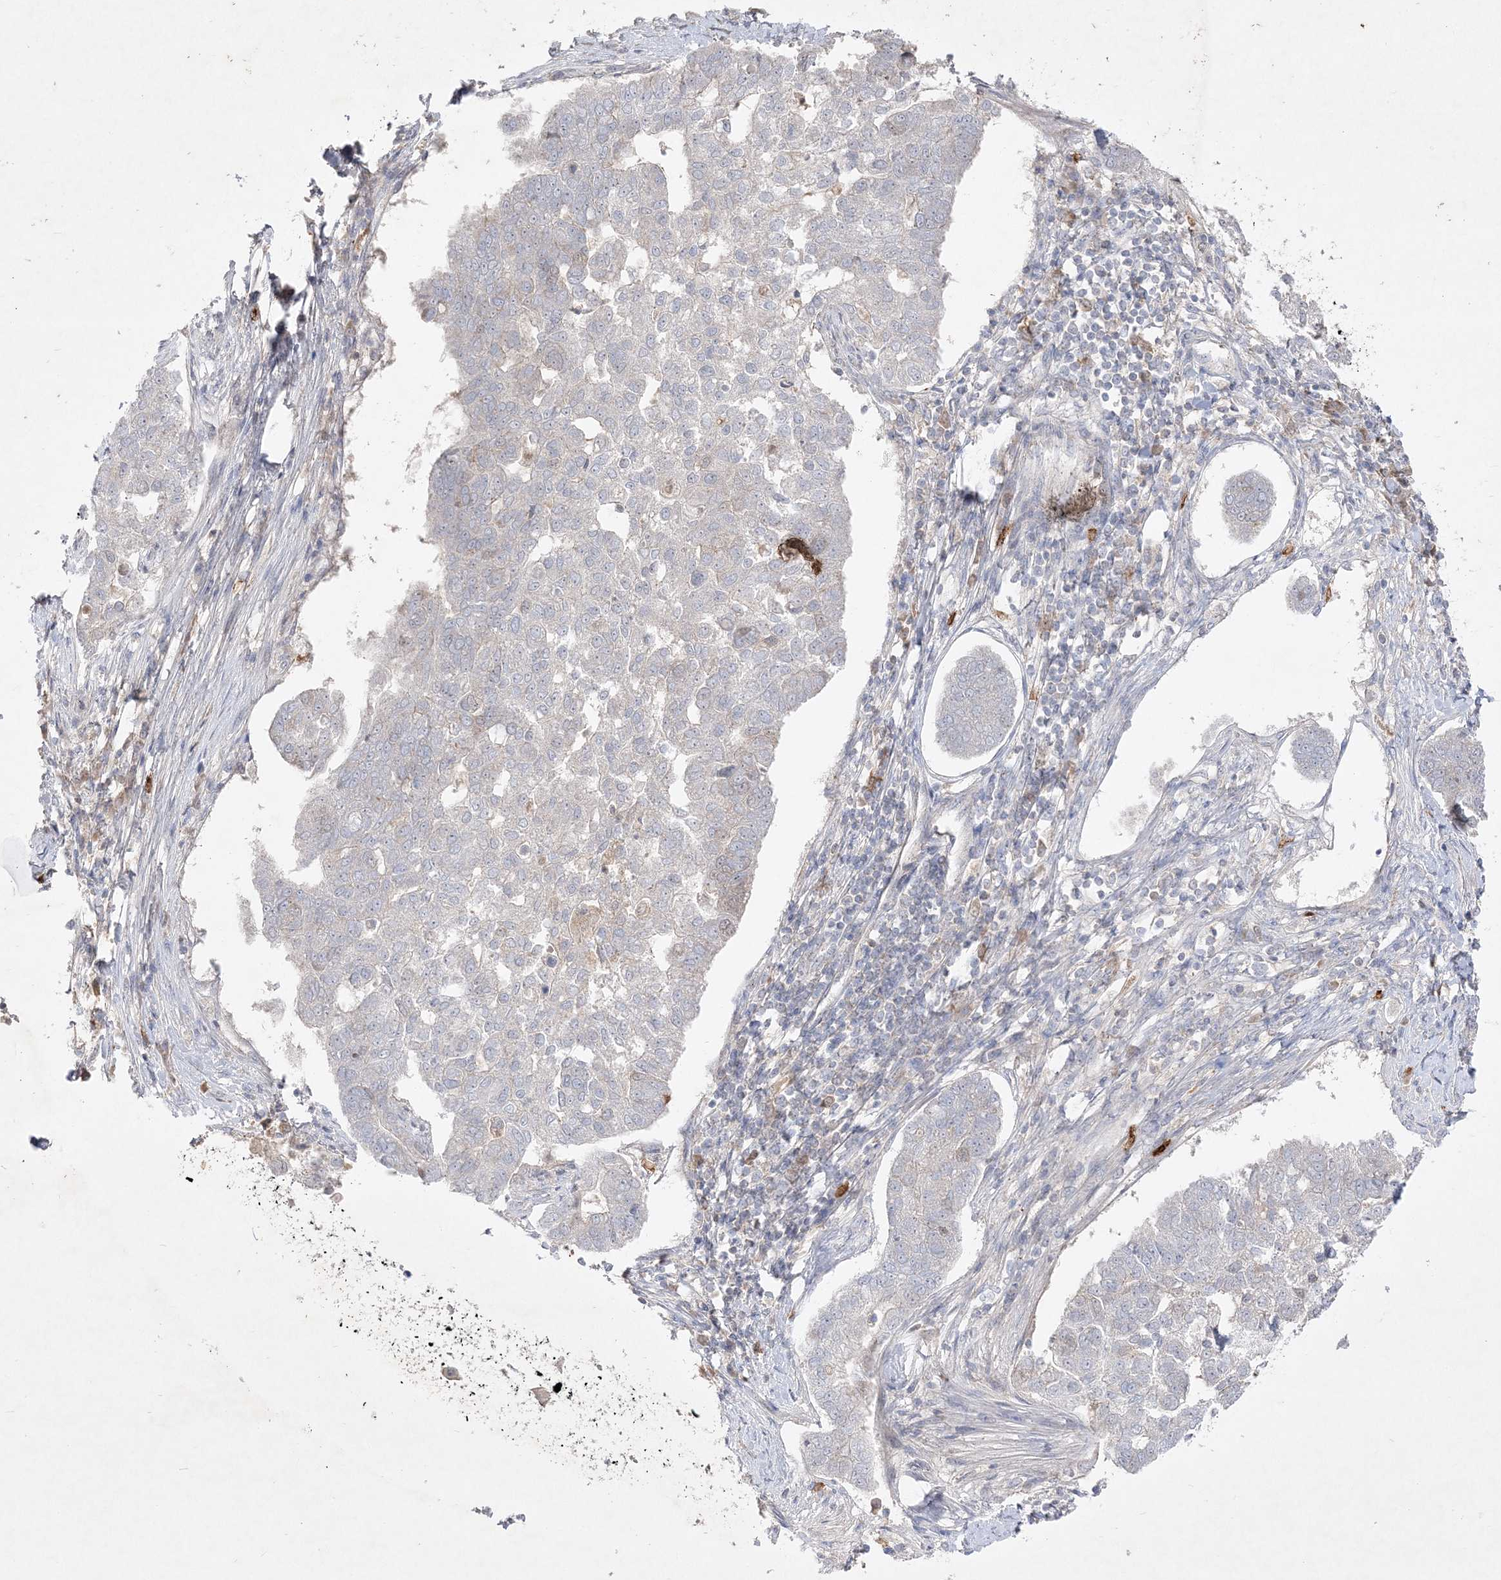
{"staining": {"intensity": "negative", "quantity": "none", "location": "none"}, "tissue": "pancreatic cancer", "cell_type": "Tumor cells", "image_type": "cancer", "snomed": [{"axis": "morphology", "description": "Adenocarcinoma, NOS"}, {"axis": "topography", "description": "Pancreas"}], "caption": "The micrograph demonstrates no staining of tumor cells in pancreatic cancer.", "gene": "CLNK", "patient": {"sex": "female", "age": 61}}